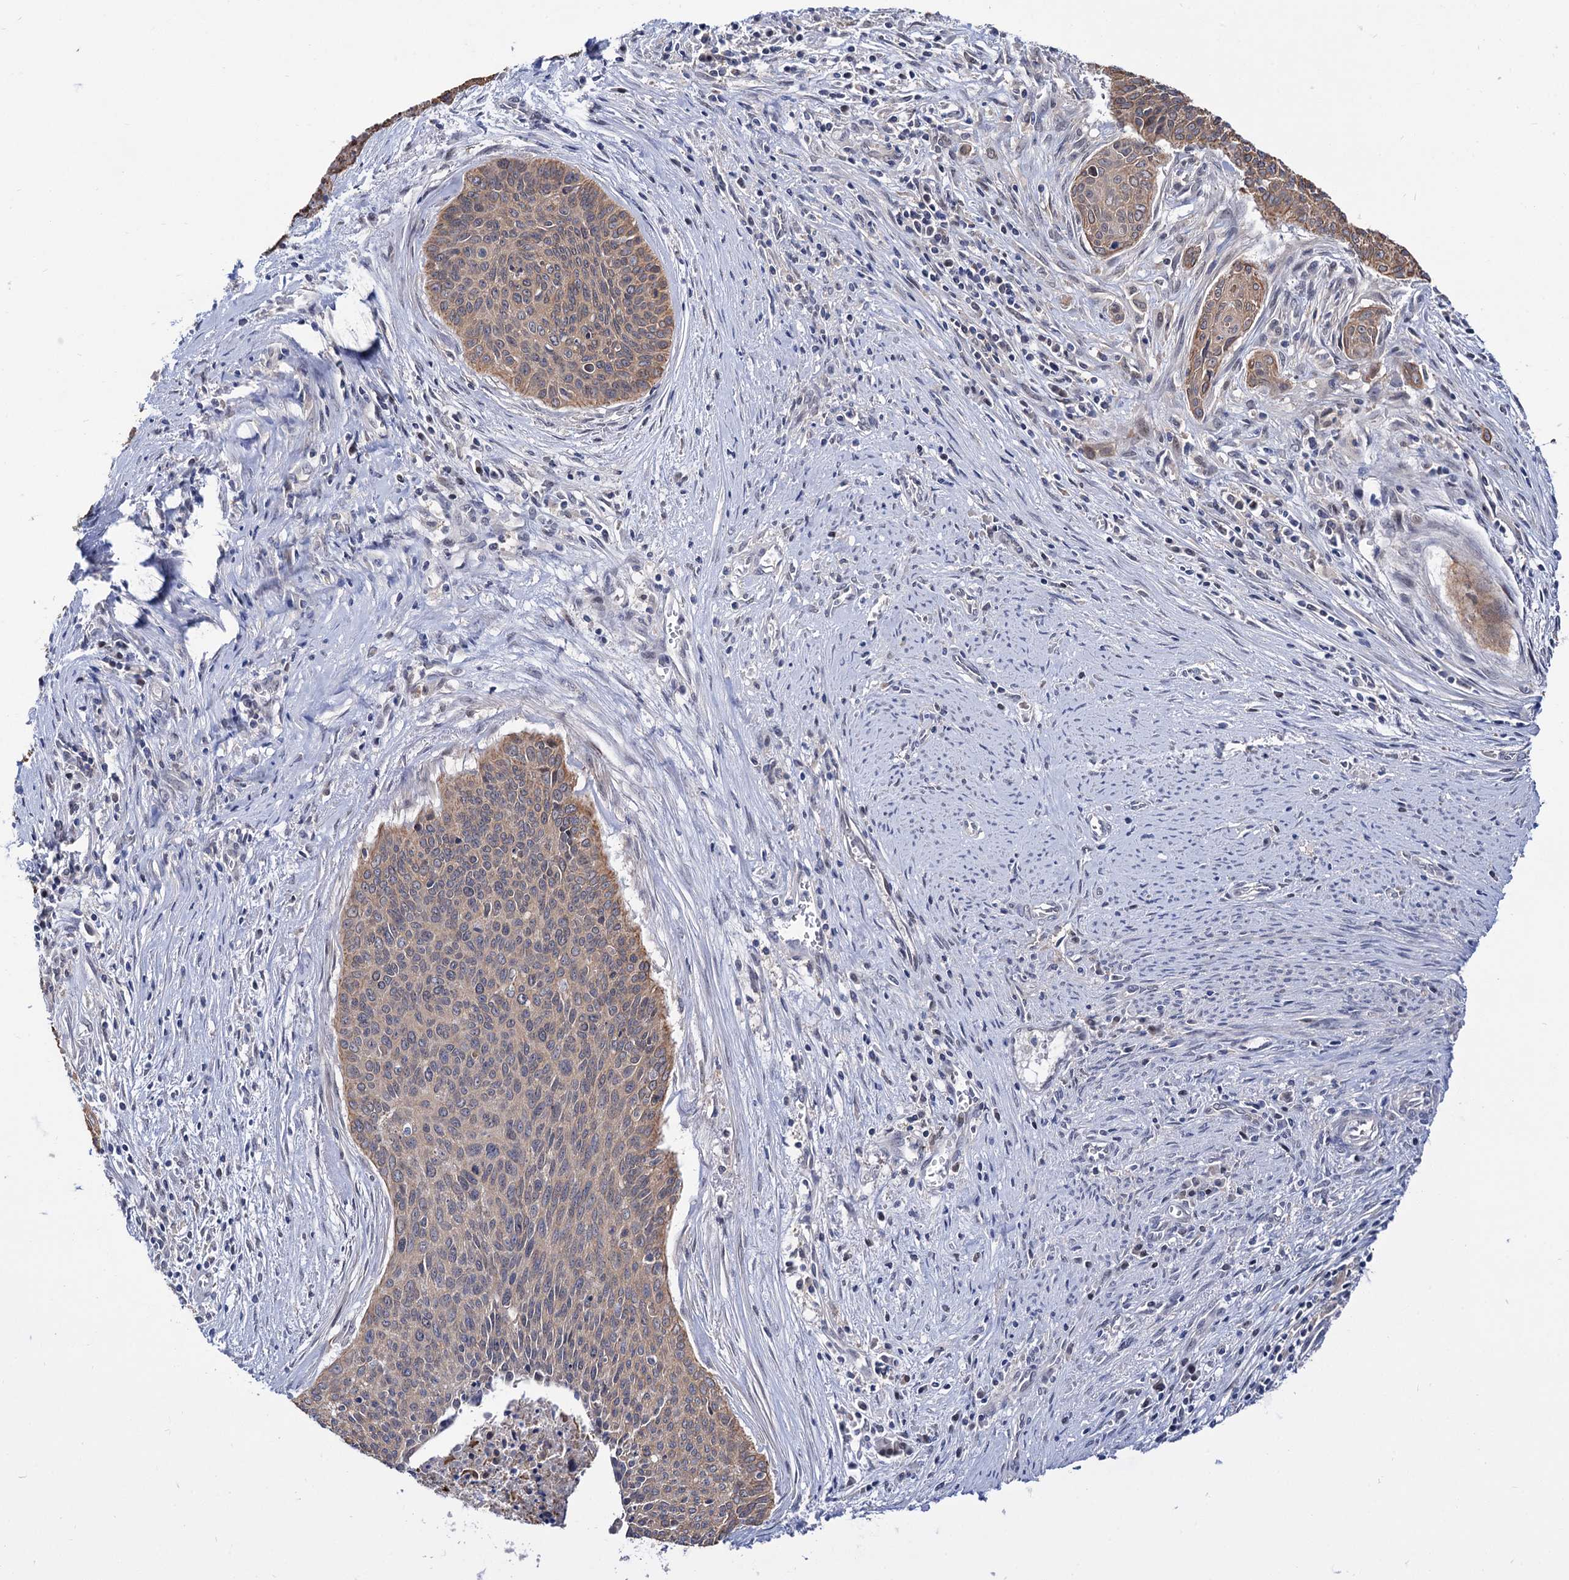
{"staining": {"intensity": "weak", "quantity": "25%-75%", "location": "cytoplasmic/membranous"}, "tissue": "cervical cancer", "cell_type": "Tumor cells", "image_type": "cancer", "snomed": [{"axis": "morphology", "description": "Squamous cell carcinoma, NOS"}, {"axis": "topography", "description": "Cervix"}], "caption": "Immunohistochemistry of human cervical cancer (squamous cell carcinoma) reveals low levels of weak cytoplasmic/membranous positivity in about 25%-75% of tumor cells. The protein is shown in brown color, while the nuclei are stained blue.", "gene": "NEK10", "patient": {"sex": "female", "age": 55}}